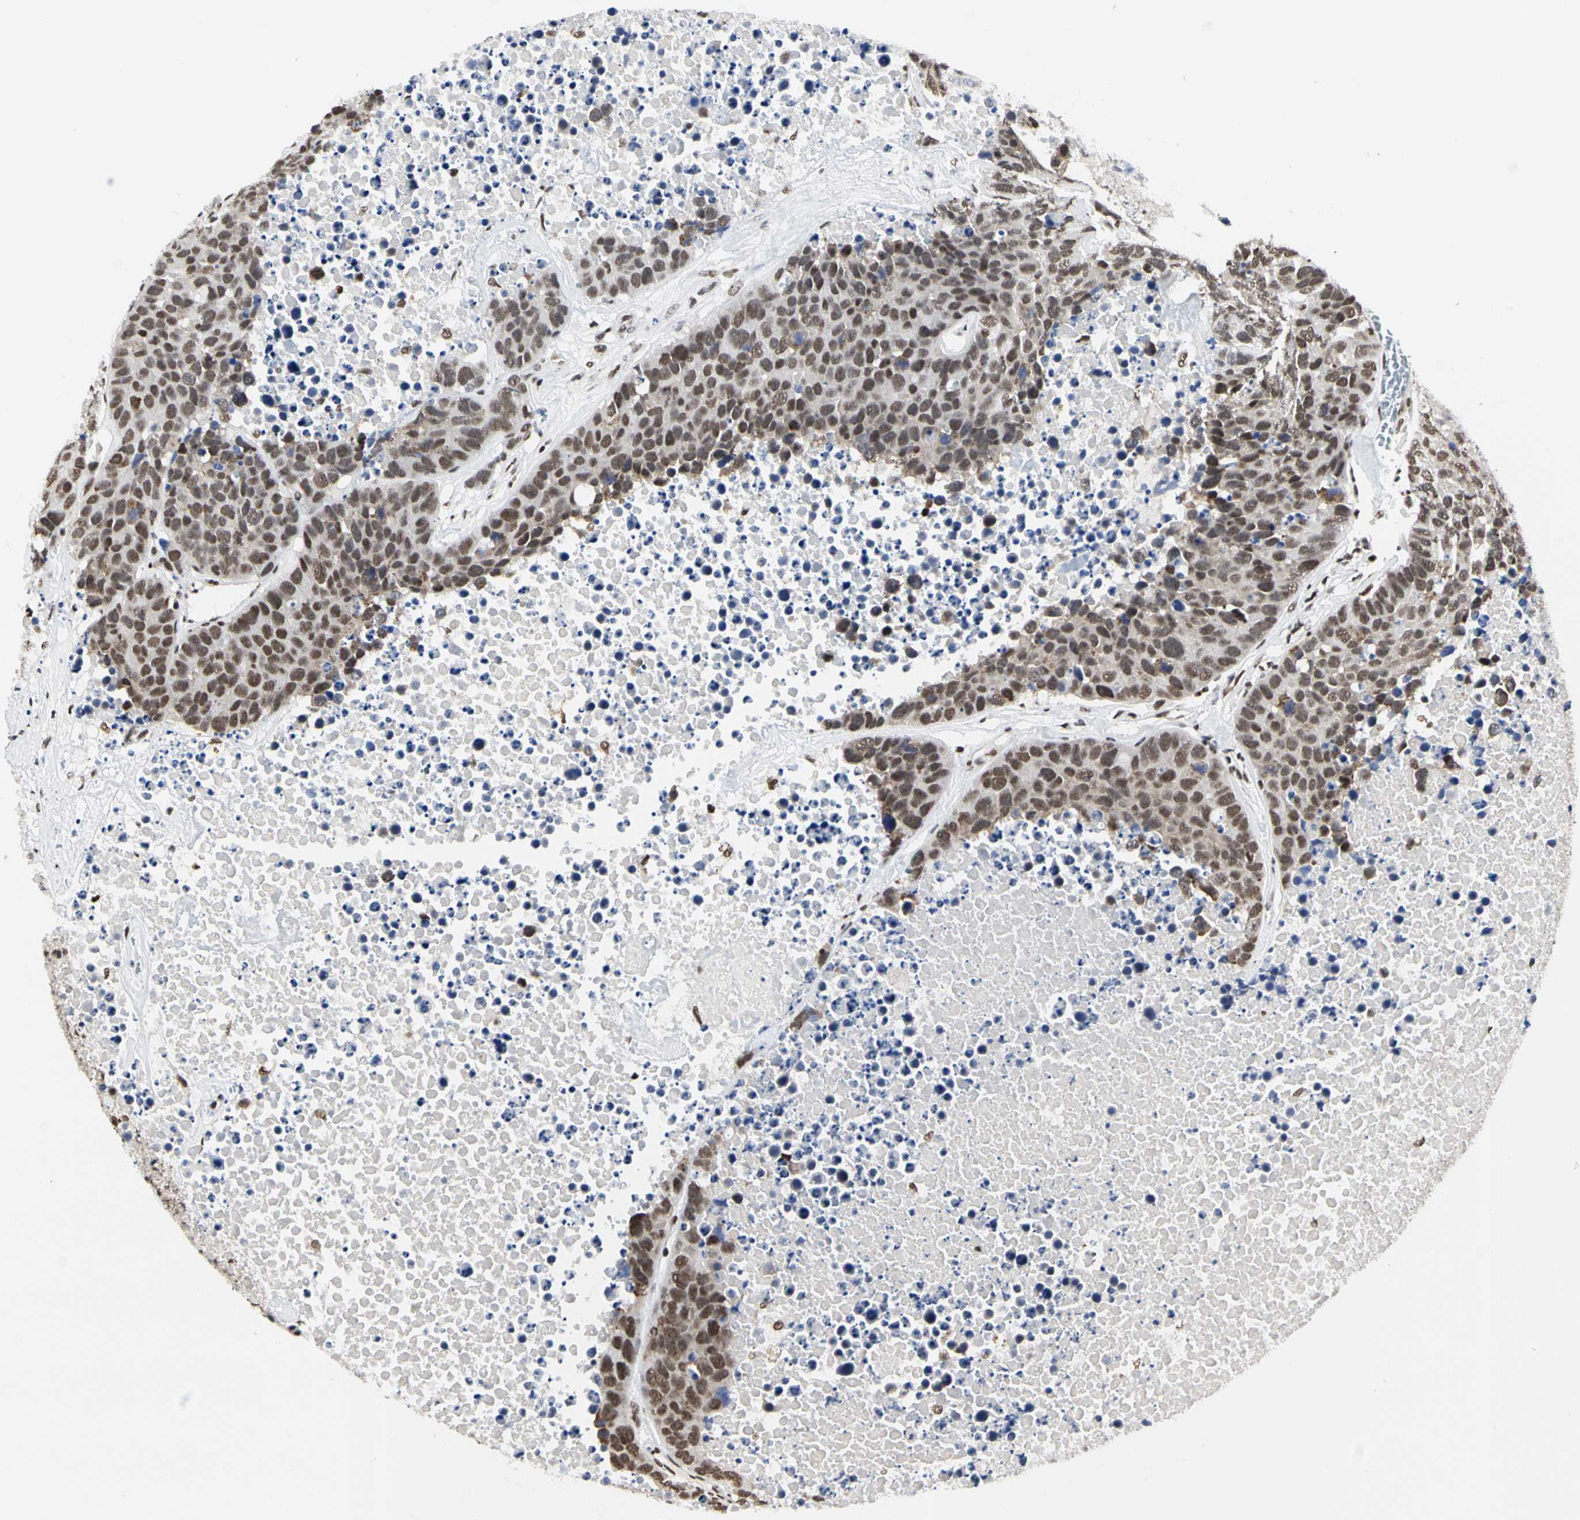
{"staining": {"intensity": "moderate", "quantity": ">75%", "location": "nuclear"}, "tissue": "carcinoid", "cell_type": "Tumor cells", "image_type": "cancer", "snomed": [{"axis": "morphology", "description": "Carcinoid, malignant, NOS"}, {"axis": "topography", "description": "Lung"}], "caption": "Moderate nuclear protein staining is appreciated in approximately >75% of tumor cells in carcinoid.", "gene": "PRMT3", "patient": {"sex": "male", "age": 60}}